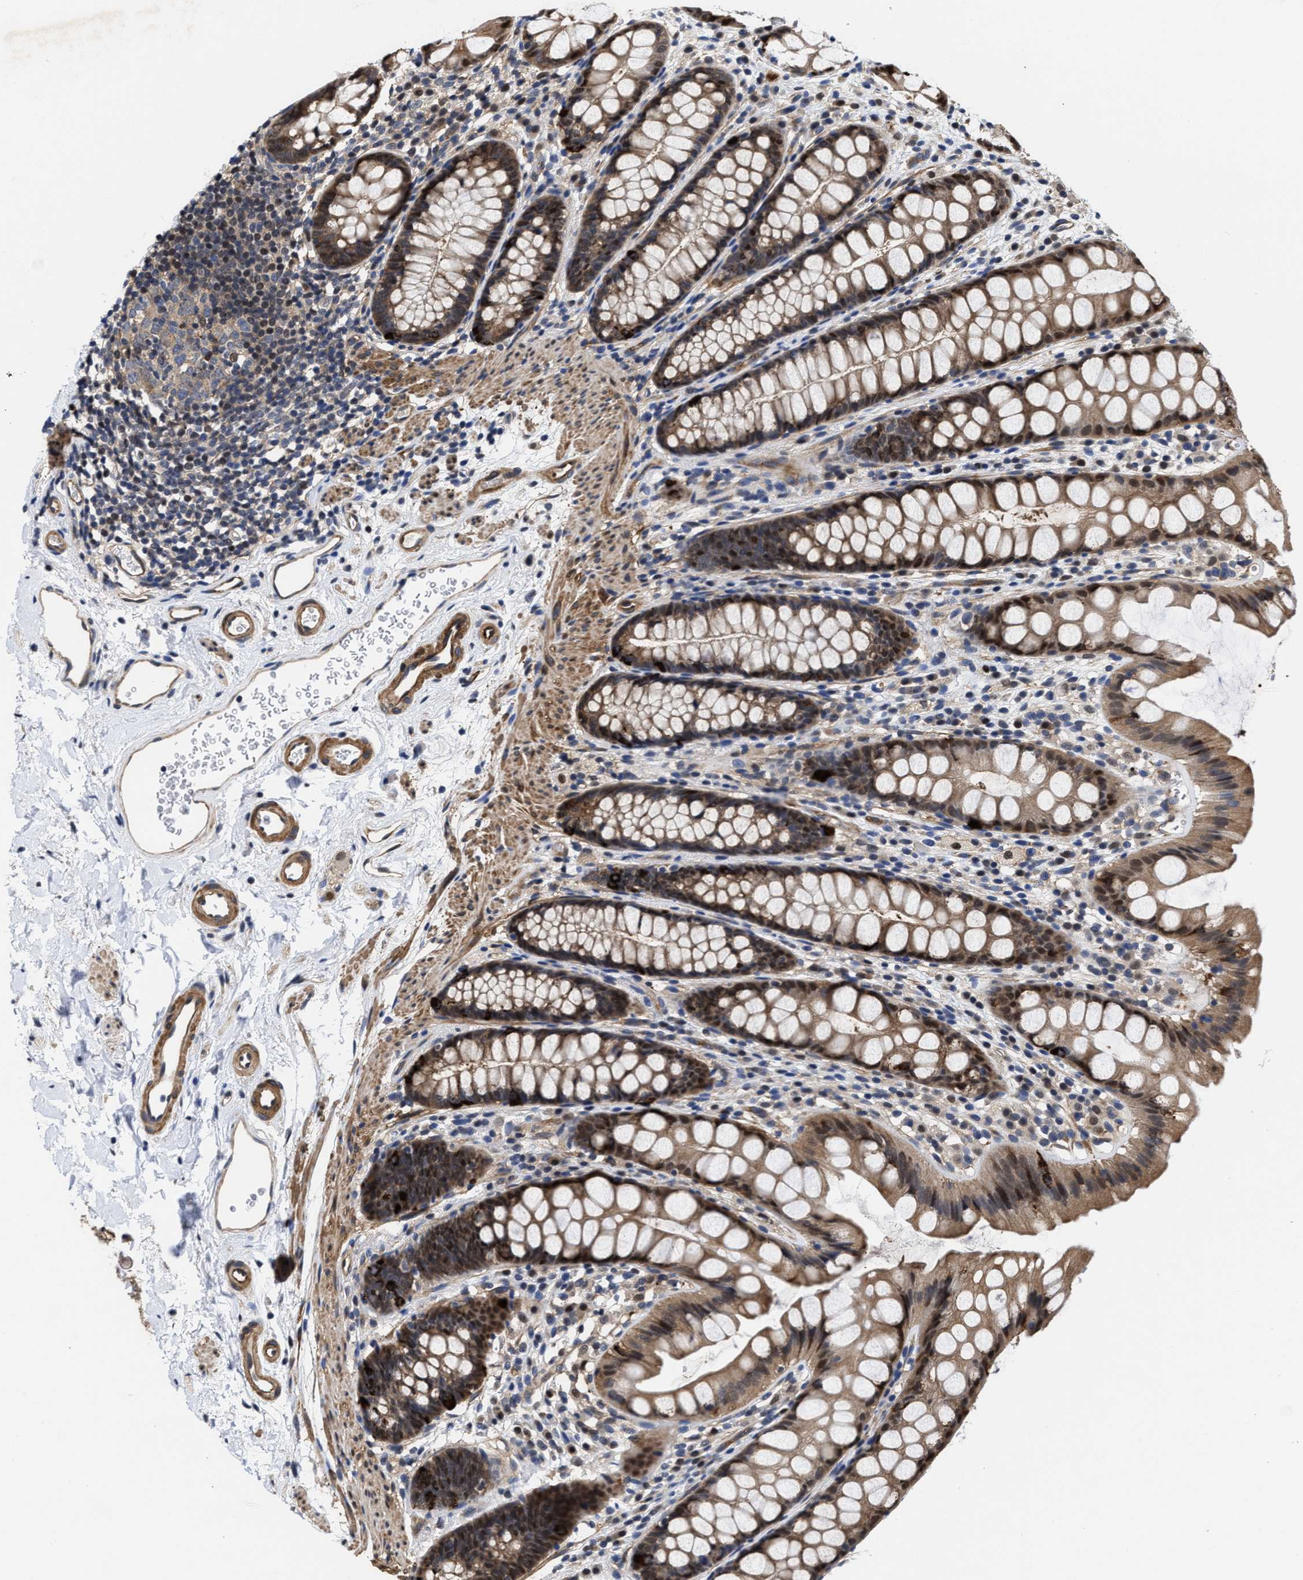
{"staining": {"intensity": "moderate", "quantity": ">75%", "location": "cytoplasmic/membranous,nuclear"}, "tissue": "rectum", "cell_type": "Glandular cells", "image_type": "normal", "snomed": [{"axis": "morphology", "description": "Normal tissue, NOS"}, {"axis": "topography", "description": "Rectum"}], "caption": "Immunohistochemical staining of normal human rectum reveals >75% levels of moderate cytoplasmic/membranous,nuclear protein positivity in approximately >75% of glandular cells. The protein of interest is stained brown, and the nuclei are stained in blue (DAB (3,3'-diaminobenzidine) IHC with brightfield microscopy, high magnification).", "gene": "KIF12", "patient": {"sex": "female", "age": 65}}